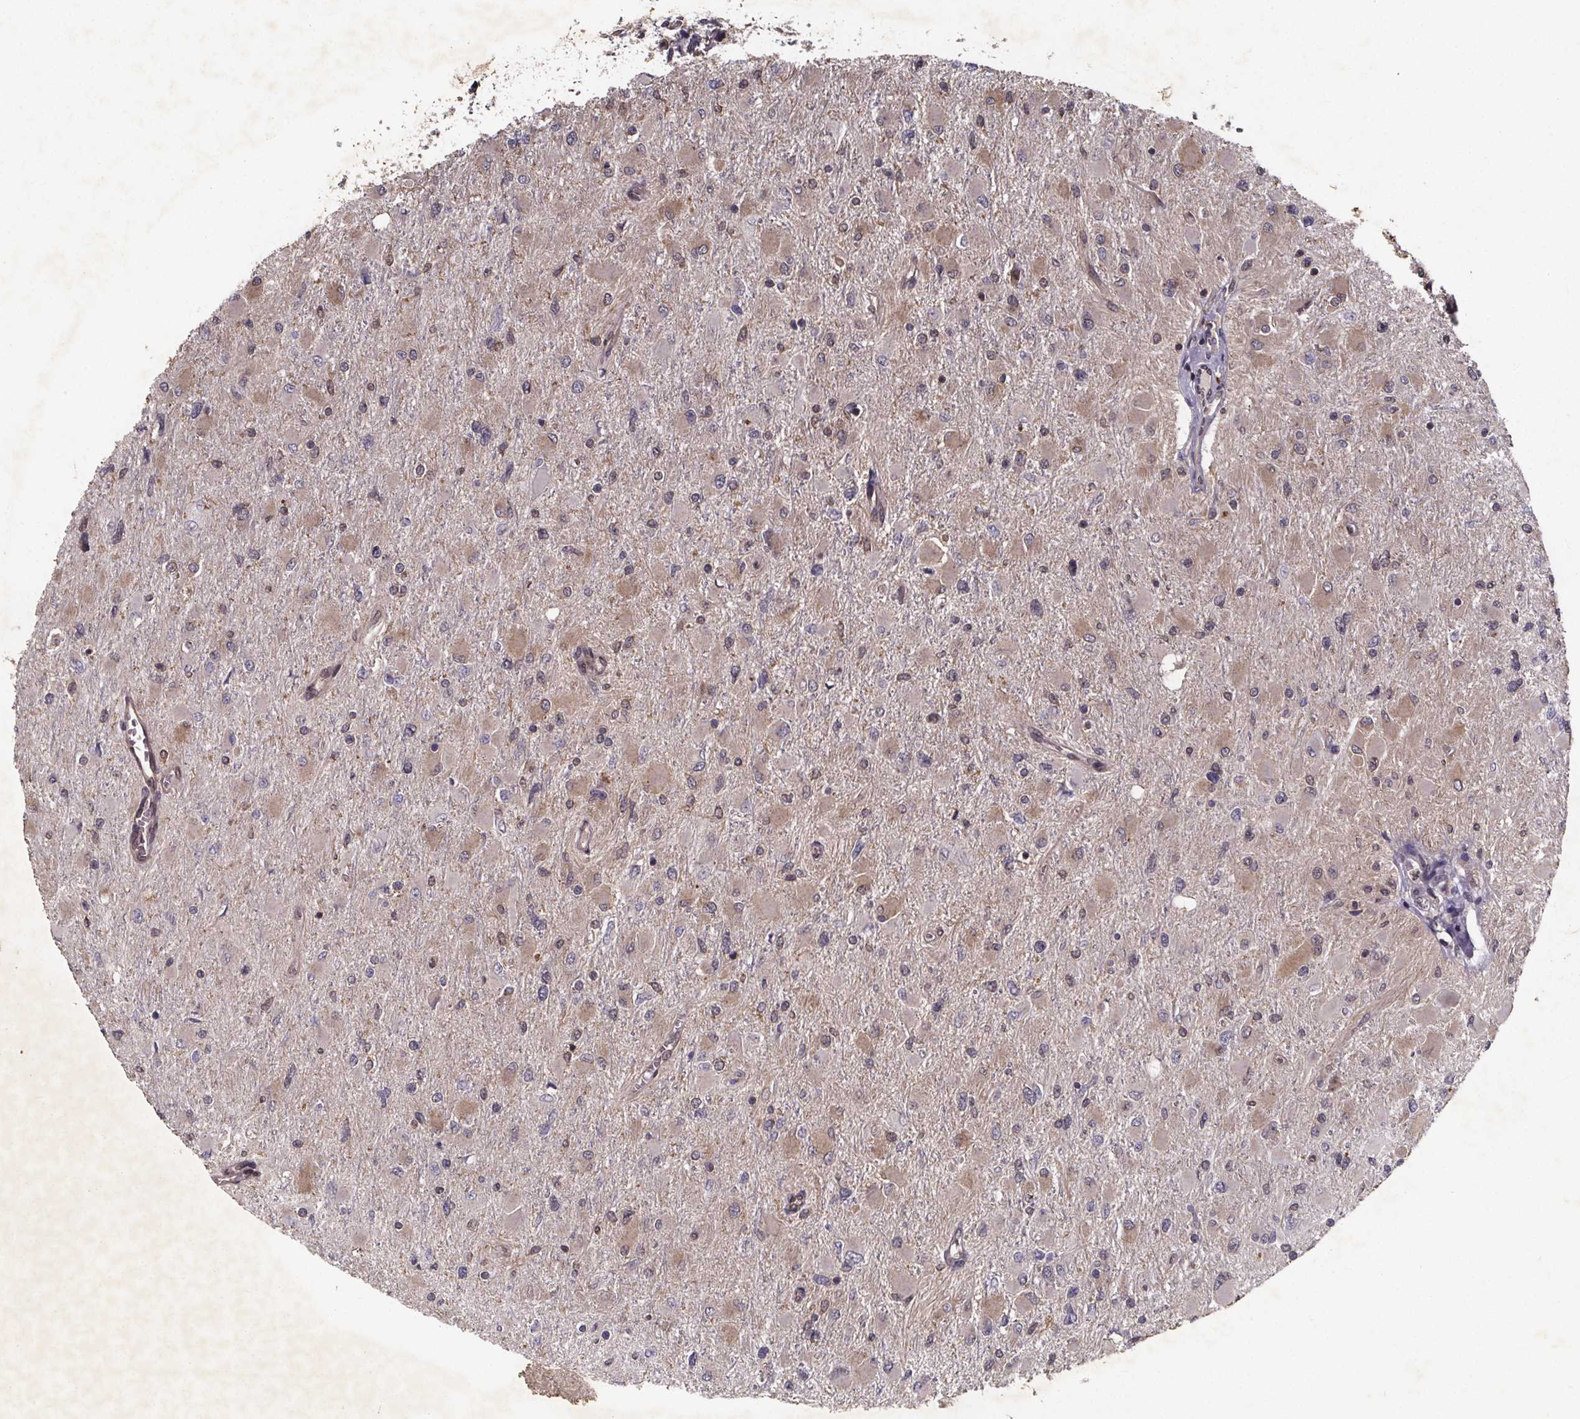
{"staining": {"intensity": "weak", "quantity": "<25%", "location": "cytoplasmic/membranous"}, "tissue": "glioma", "cell_type": "Tumor cells", "image_type": "cancer", "snomed": [{"axis": "morphology", "description": "Glioma, malignant, High grade"}, {"axis": "topography", "description": "Cerebral cortex"}], "caption": "Protein analysis of high-grade glioma (malignant) reveals no significant positivity in tumor cells.", "gene": "PIERCE2", "patient": {"sex": "female", "age": 36}}